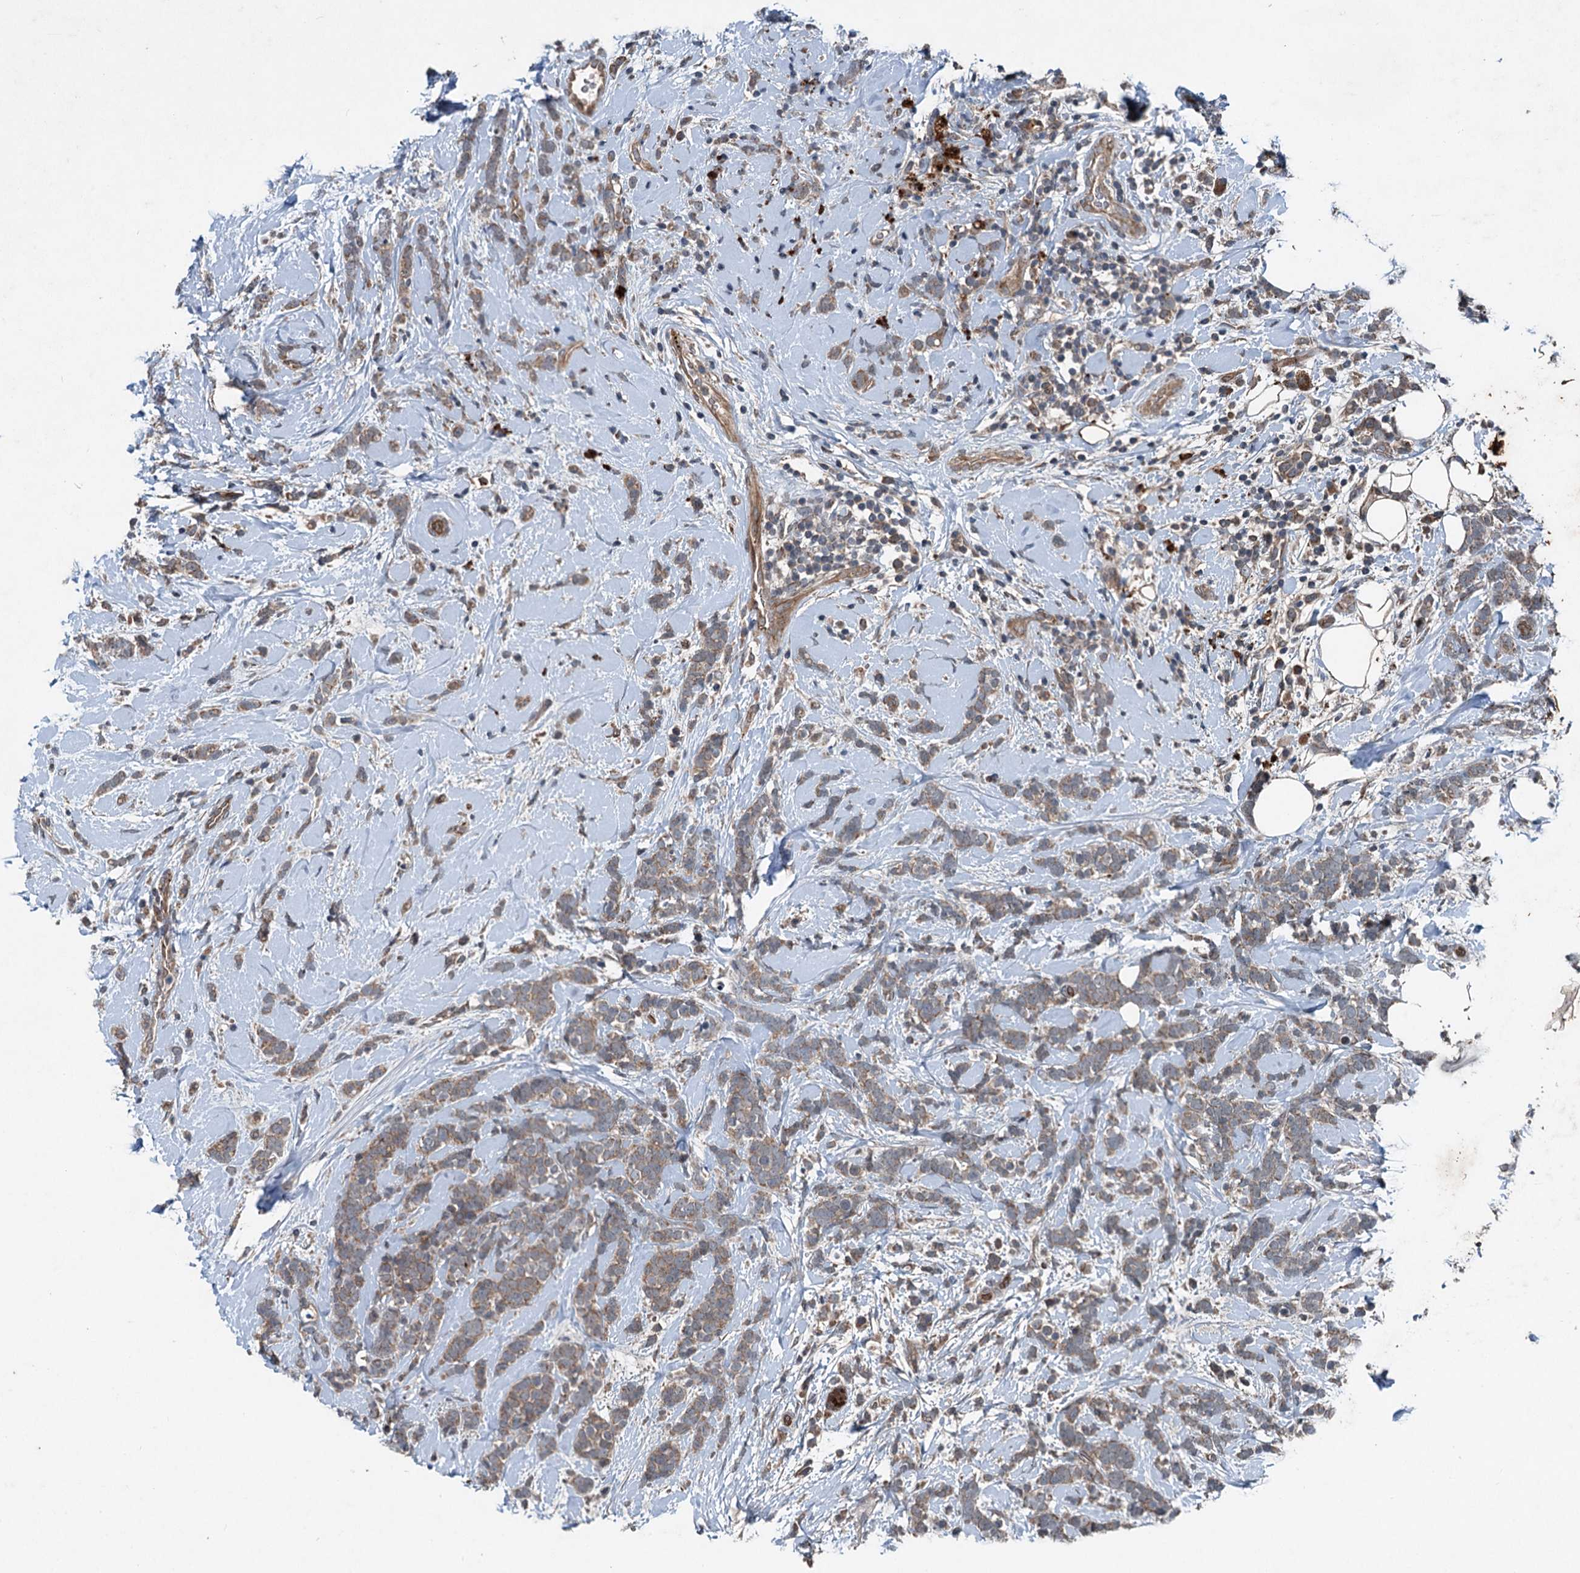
{"staining": {"intensity": "weak", "quantity": ">75%", "location": "cytoplasmic/membranous"}, "tissue": "breast cancer", "cell_type": "Tumor cells", "image_type": "cancer", "snomed": [{"axis": "morphology", "description": "Lobular carcinoma"}, {"axis": "topography", "description": "Breast"}], "caption": "Immunohistochemical staining of breast lobular carcinoma demonstrates low levels of weak cytoplasmic/membranous positivity in approximately >75% of tumor cells. Ihc stains the protein of interest in brown and the nuclei are stained blue.", "gene": "N4BP2L2", "patient": {"sex": "female", "age": 58}}